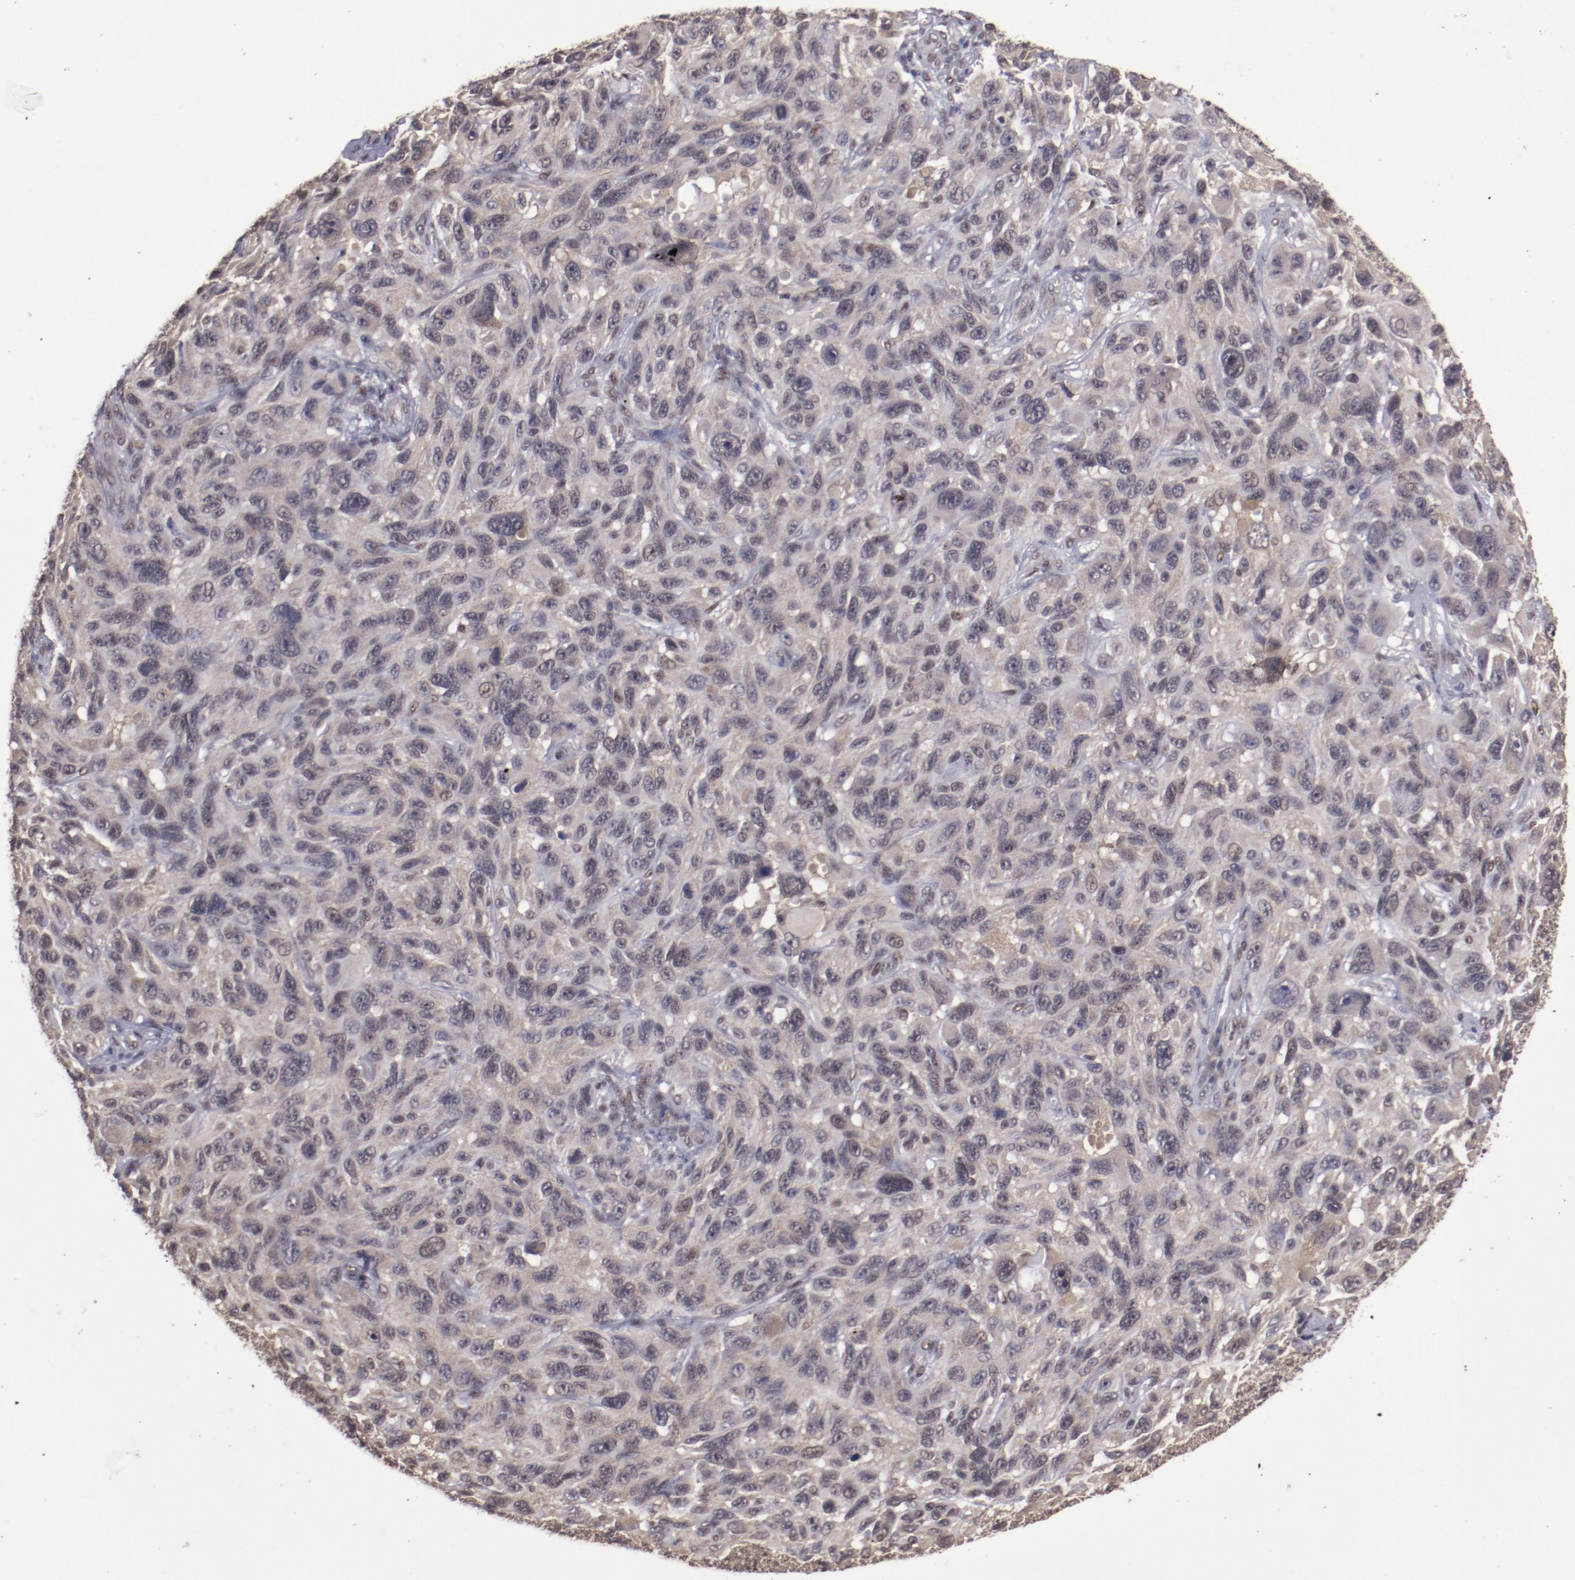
{"staining": {"intensity": "weak", "quantity": ">75%", "location": "cytoplasmic/membranous,nuclear"}, "tissue": "melanoma", "cell_type": "Tumor cells", "image_type": "cancer", "snomed": [{"axis": "morphology", "description": "Malignant melanoma, NOS"}, {"axis": "topography", "description": "Skin"}], "caption": "IHC (DAB) staining of malignant melanoma exhibits weak cytoplasmic/membranous and nuclear protein staining in approximately >75% of tumor cells.", "gene": "ARNT", "patient": {"sex": "male", "age": 53}}